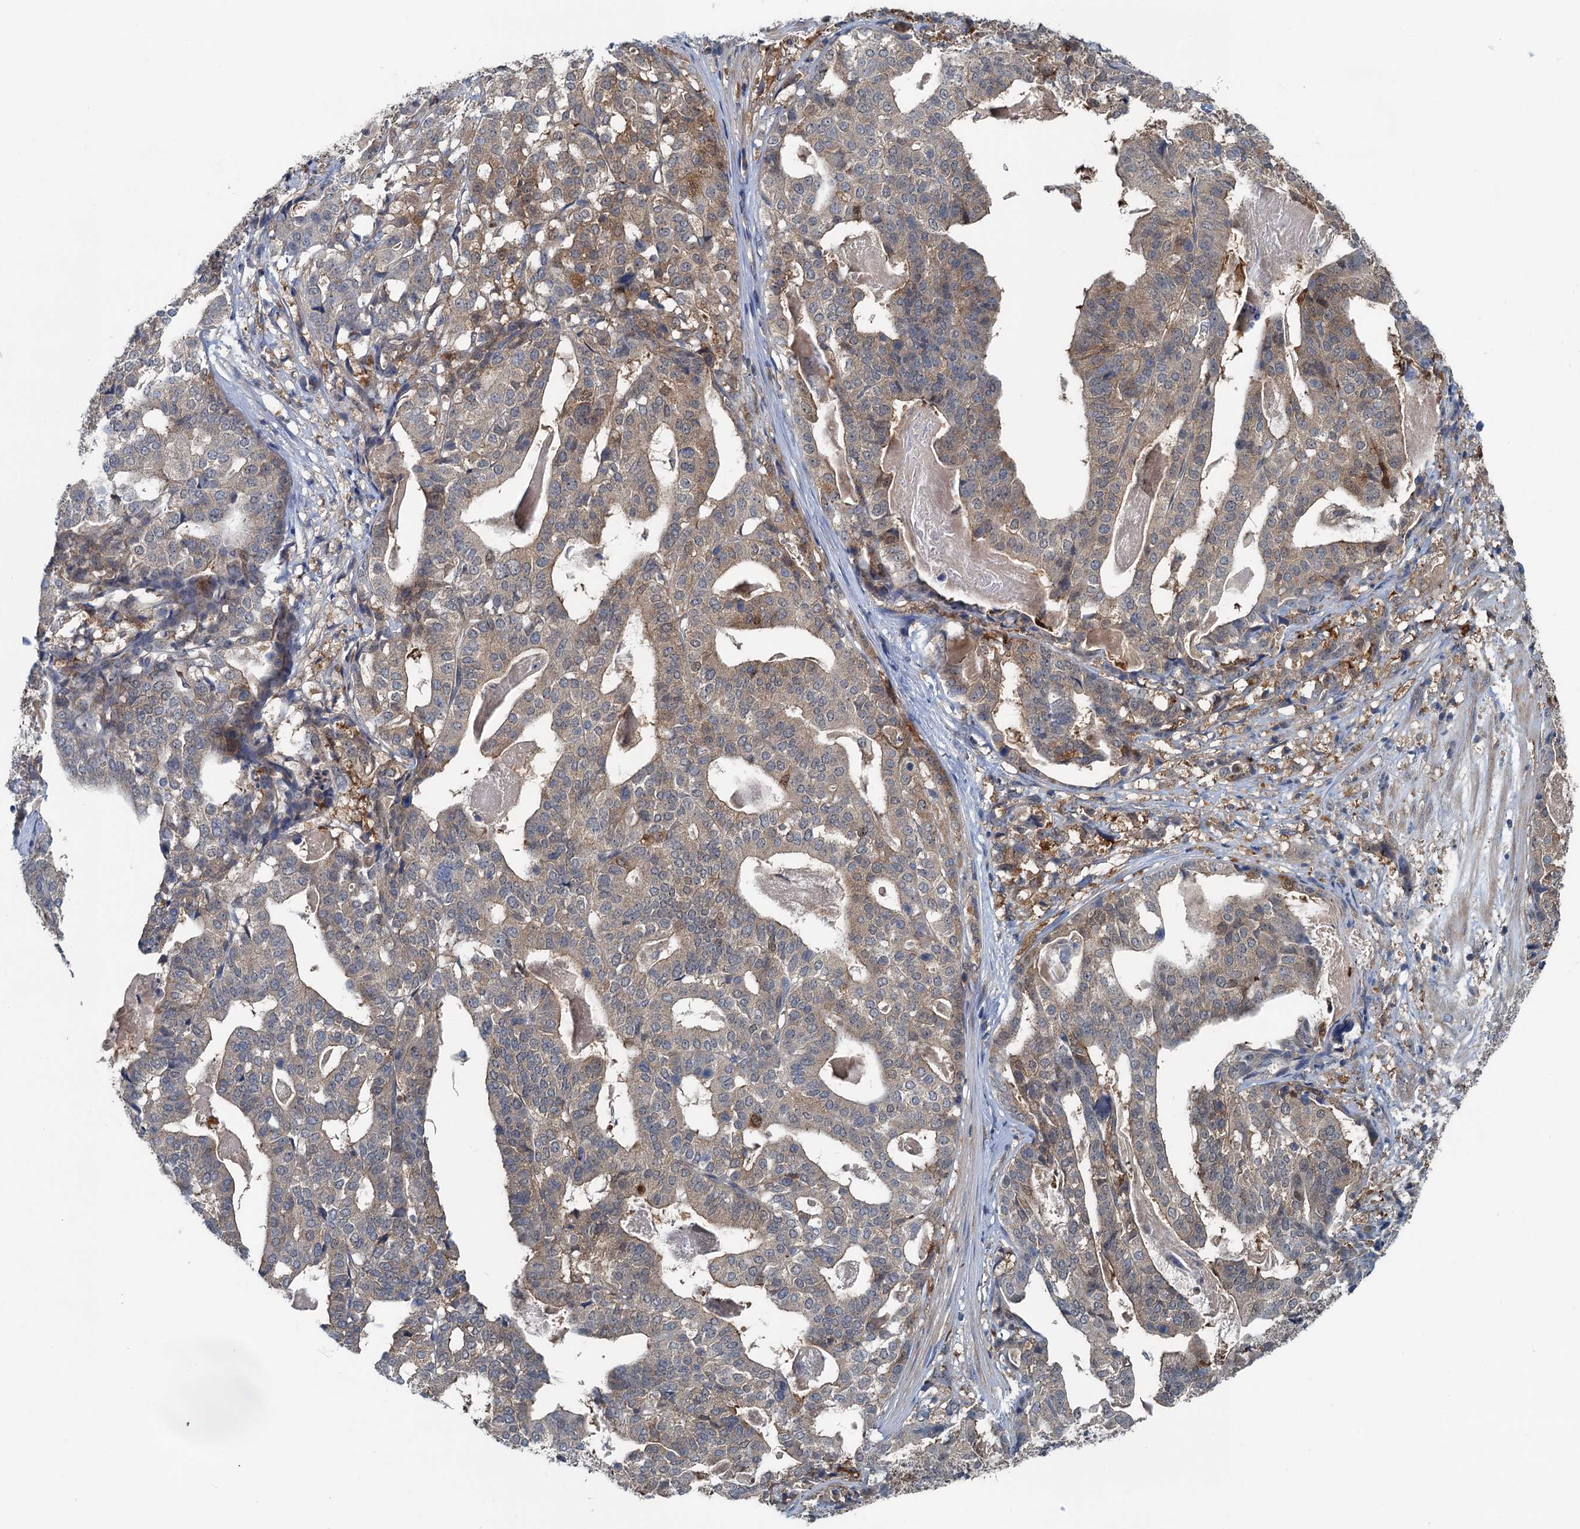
{"staining": {"intensity": "weak", "quantity": "25%-75%", "location": "cytoplasmic/membranous"}, "tissue": "stomach cancer", "cell_type": "Tumor cells", "image_type": "cancer", "snomed": [{"axis": "morphology", "description": "Adenocarcinoma, NOS"}, {"axis": "topography", "description": "Stomach"}], "caption": "Tumor cells exhibit low levels of weak cytoplasmic/membranous positivity in about 25%-75% of cells in human stomach cancer (adenocarcinoma).", "gene": "GCLM", "patient": {"sex": "male", "age": 48}}